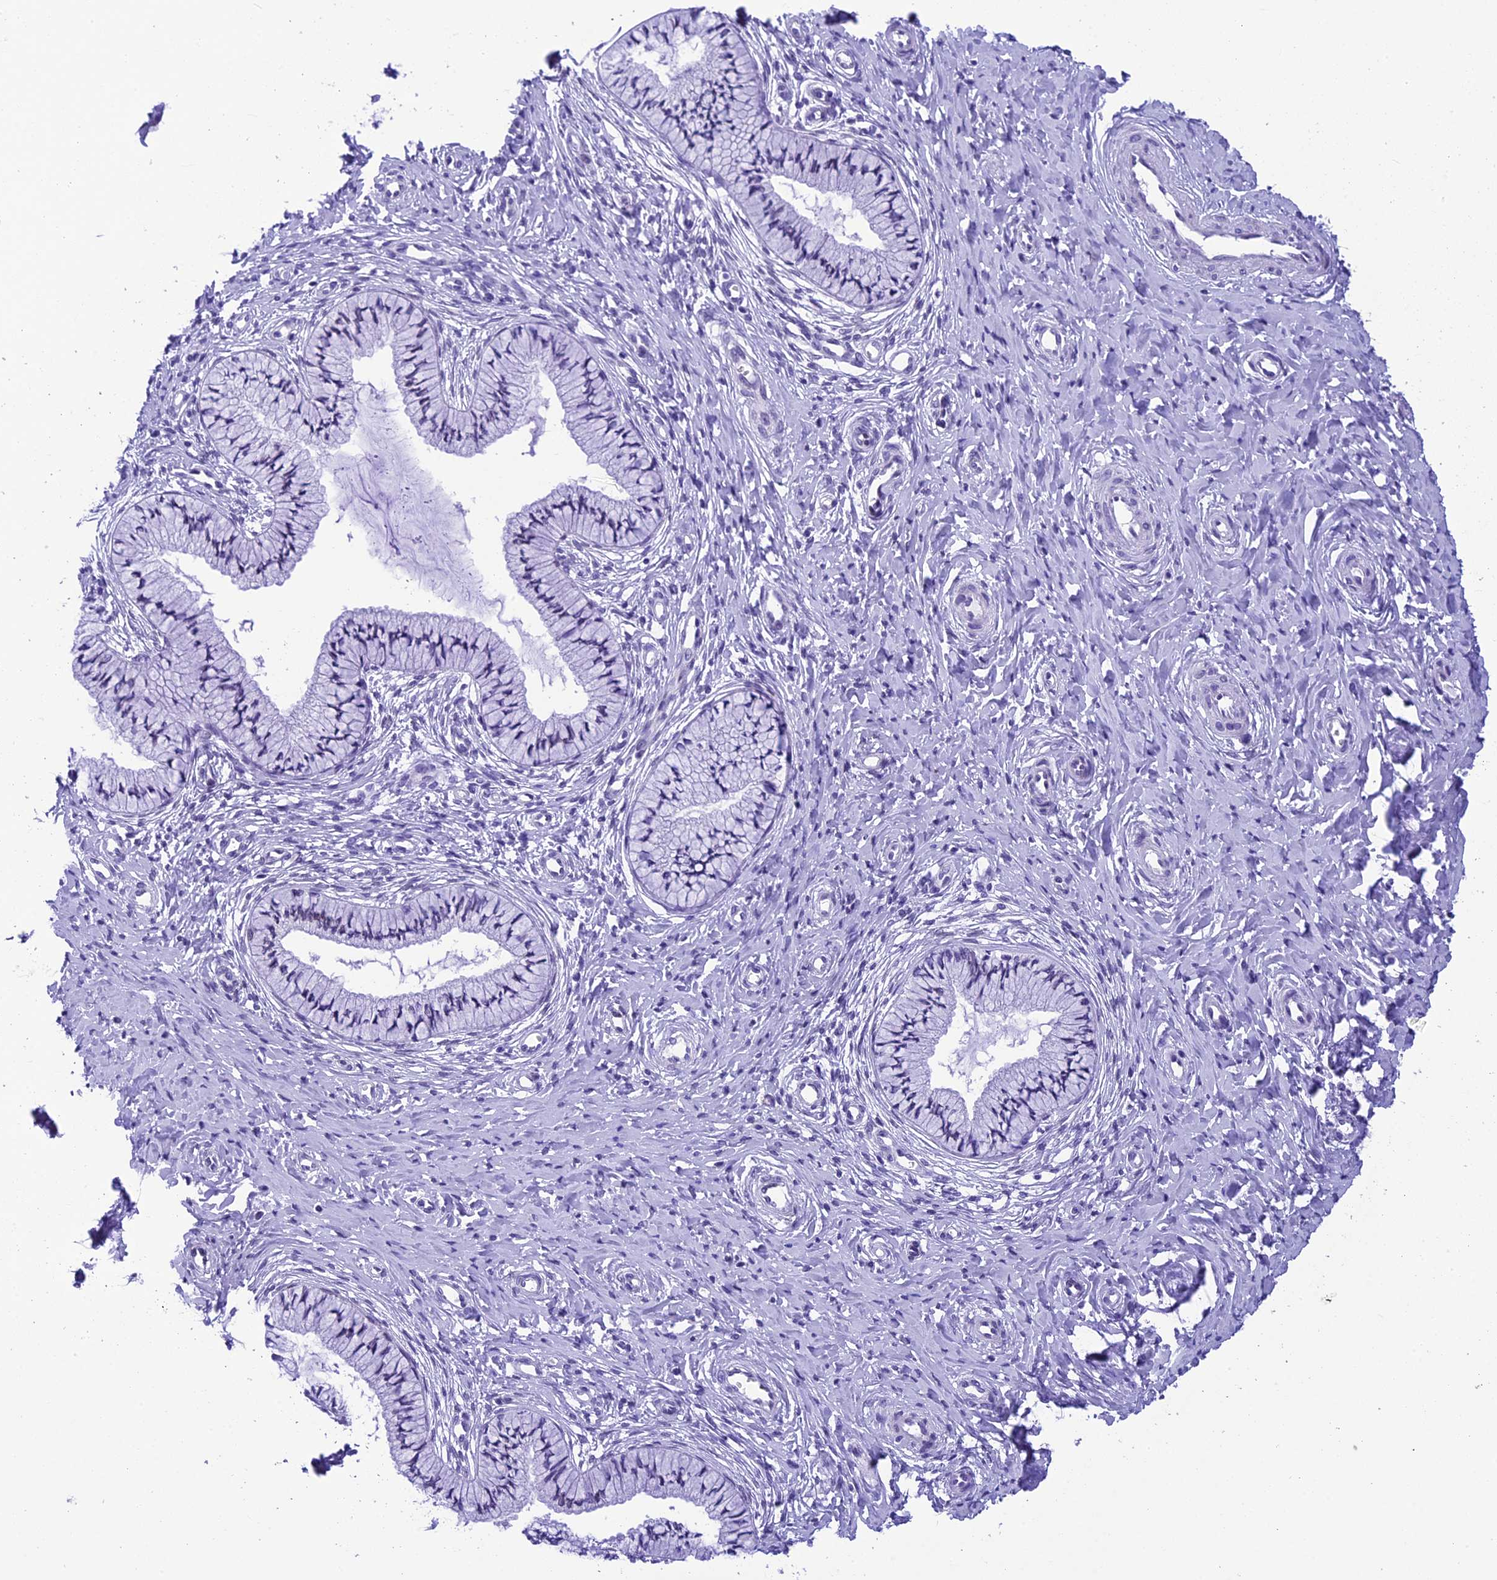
{"staining": {"intensity": "moderate", "quantity": "<25%", "location": "nuclear"}, "tissue": "cervix", "cell_type": "Glandular cells", "image_type": "normal", "snomed": [{"axis": "morphology", "description": "Normal tissue, NOS"}, {"axis": "topography", "description": "Cervix"}], "caption": "There is low levels of moderate nuclear staining in glandular cells of normal cervix, as demonstrated by immunohistochemical staining (brown color).", "gene": "METTL25", "patient": {"sex": "female", "age": 36}}